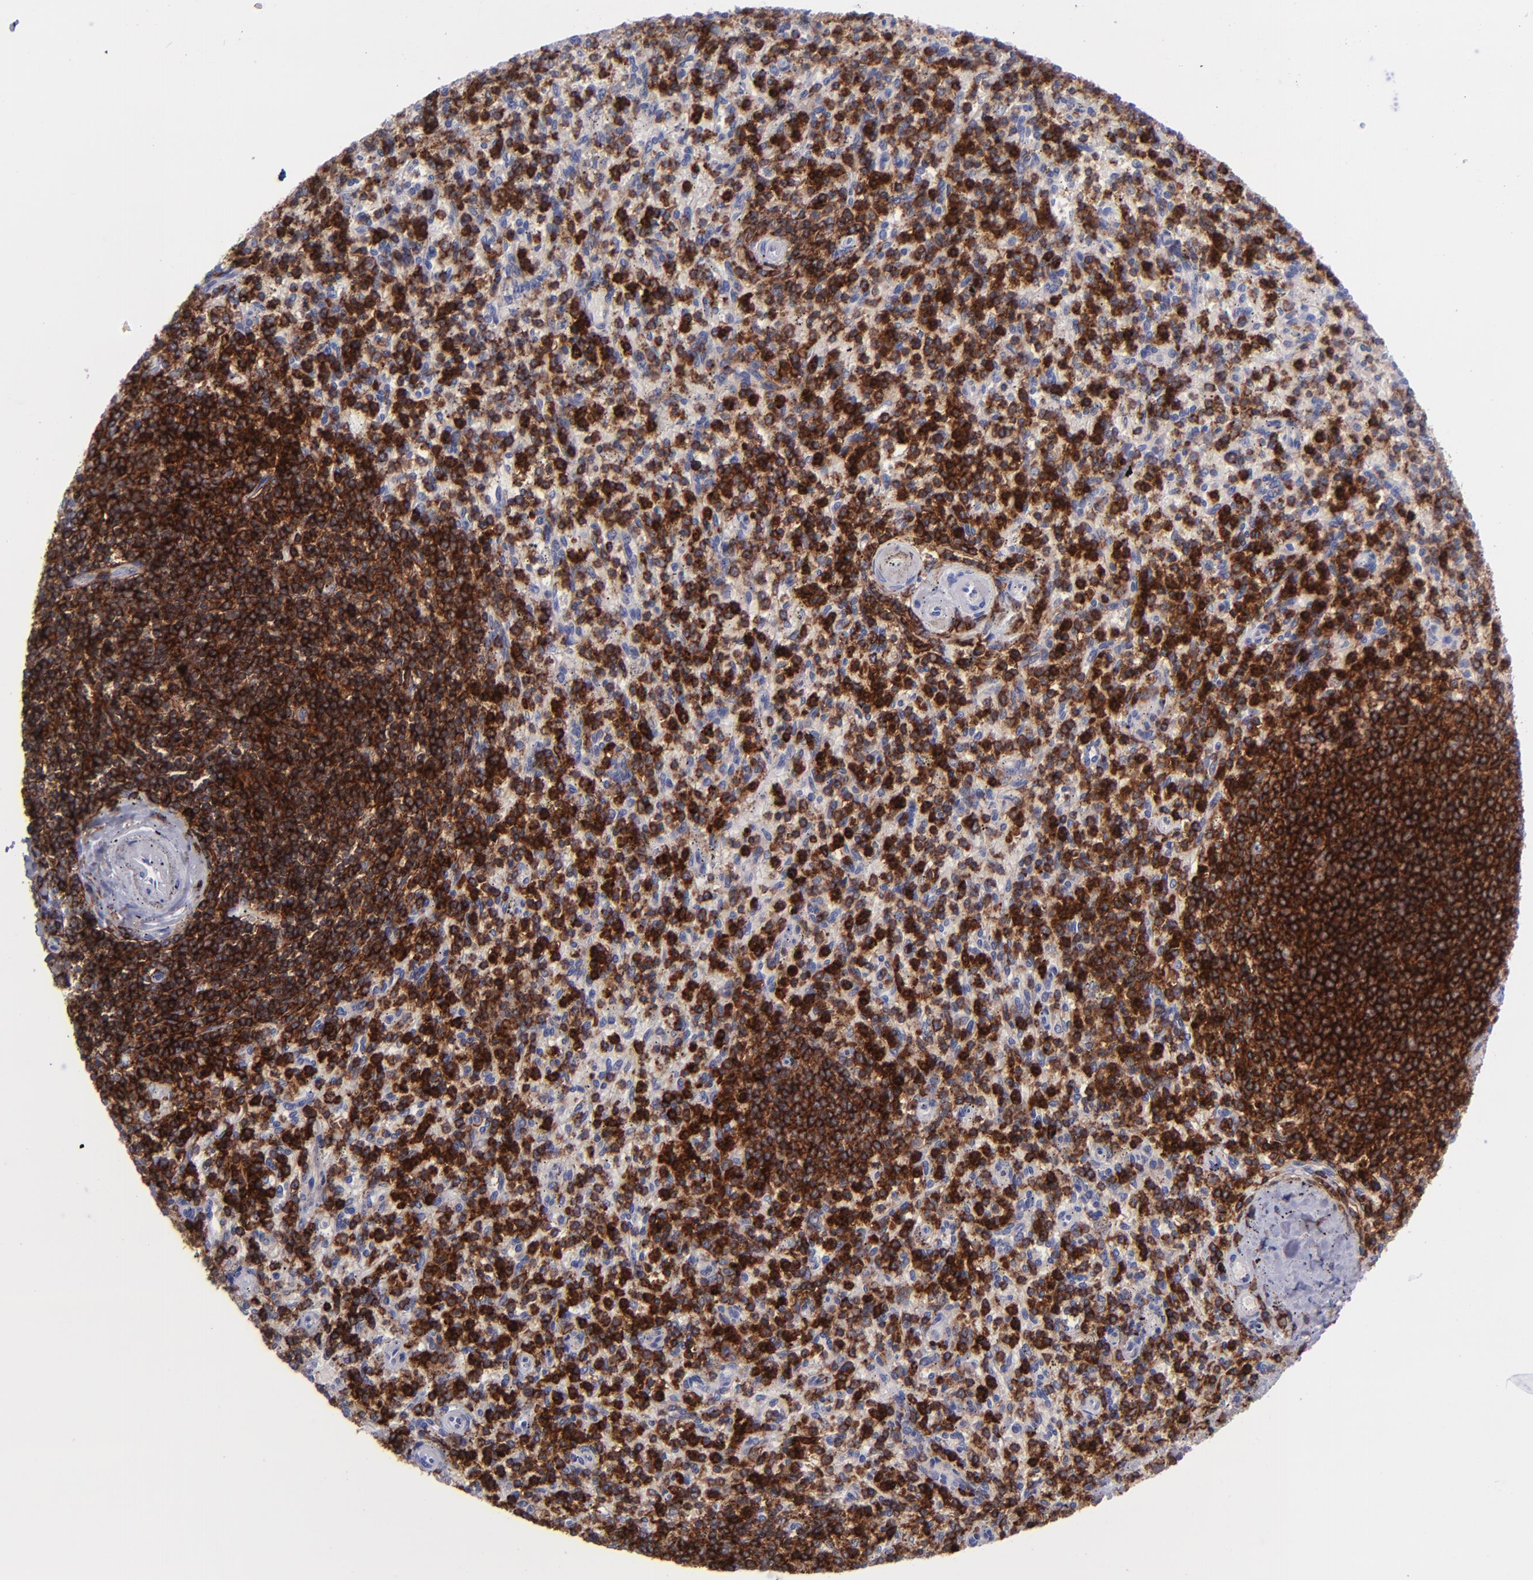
{"staining": {"intensity": "strong", "quantity": "25%-75%", "location": "cytoplasmic/membranous"}, "tissue": "spleen", "cell_type": "Cells in red pulp", "image_type": "normal", "snomed": [{"axis": "morphology", "description": "Normal tissue, NOS"}, {"axis": "topography", "description": "Spleen"}], "caption": "Immunohistochemistry (IHC) (DAB (3,3'-diaminobenzidine)) staining of benign human spleen demonstrates strong cytoplasmic/membranous protein staining in about 25%-75% of cells in red pulp.", "gene": "ICAM3", "patient": {"sex": "male", "age": 72}}